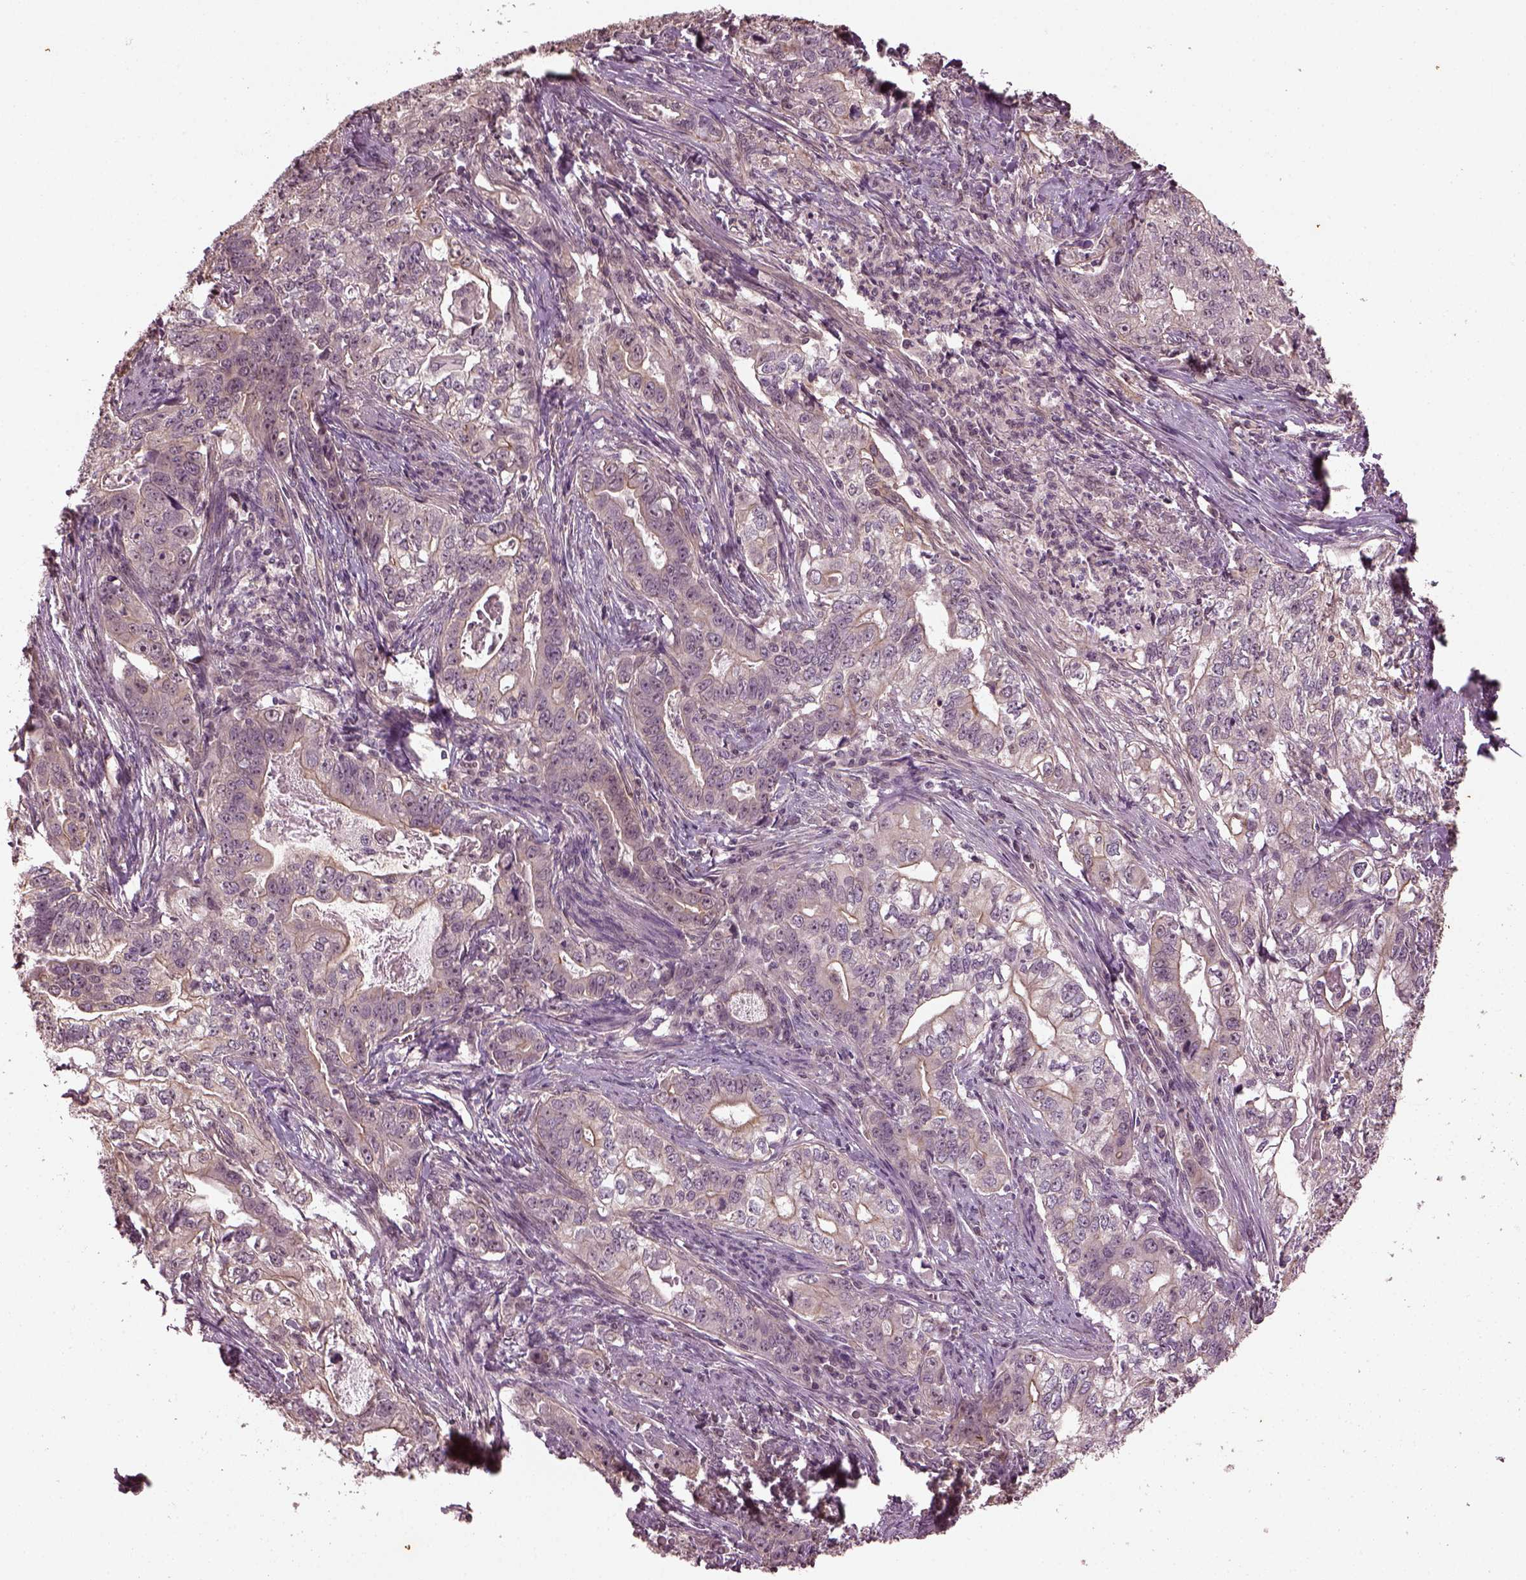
{"staining": {"intensity": "negative", "quantity": "none", "location": "none"}, "tissue": "stomach cancer", "cell_type": "Tumor cells", "image_type": "cancer", "snomed": [{"axis": "morphology", "description": "Adenocarcinoma, NOS"}, {"axis": "topography", "description": "Stomach, lower"}], "caption": "This is an immunohistochemistry photomicrograph of human stomach cancer. There is no positivity in tumor cells.", "gene": "GNRH1", "patient": {"sex": "female", "age": 72}}